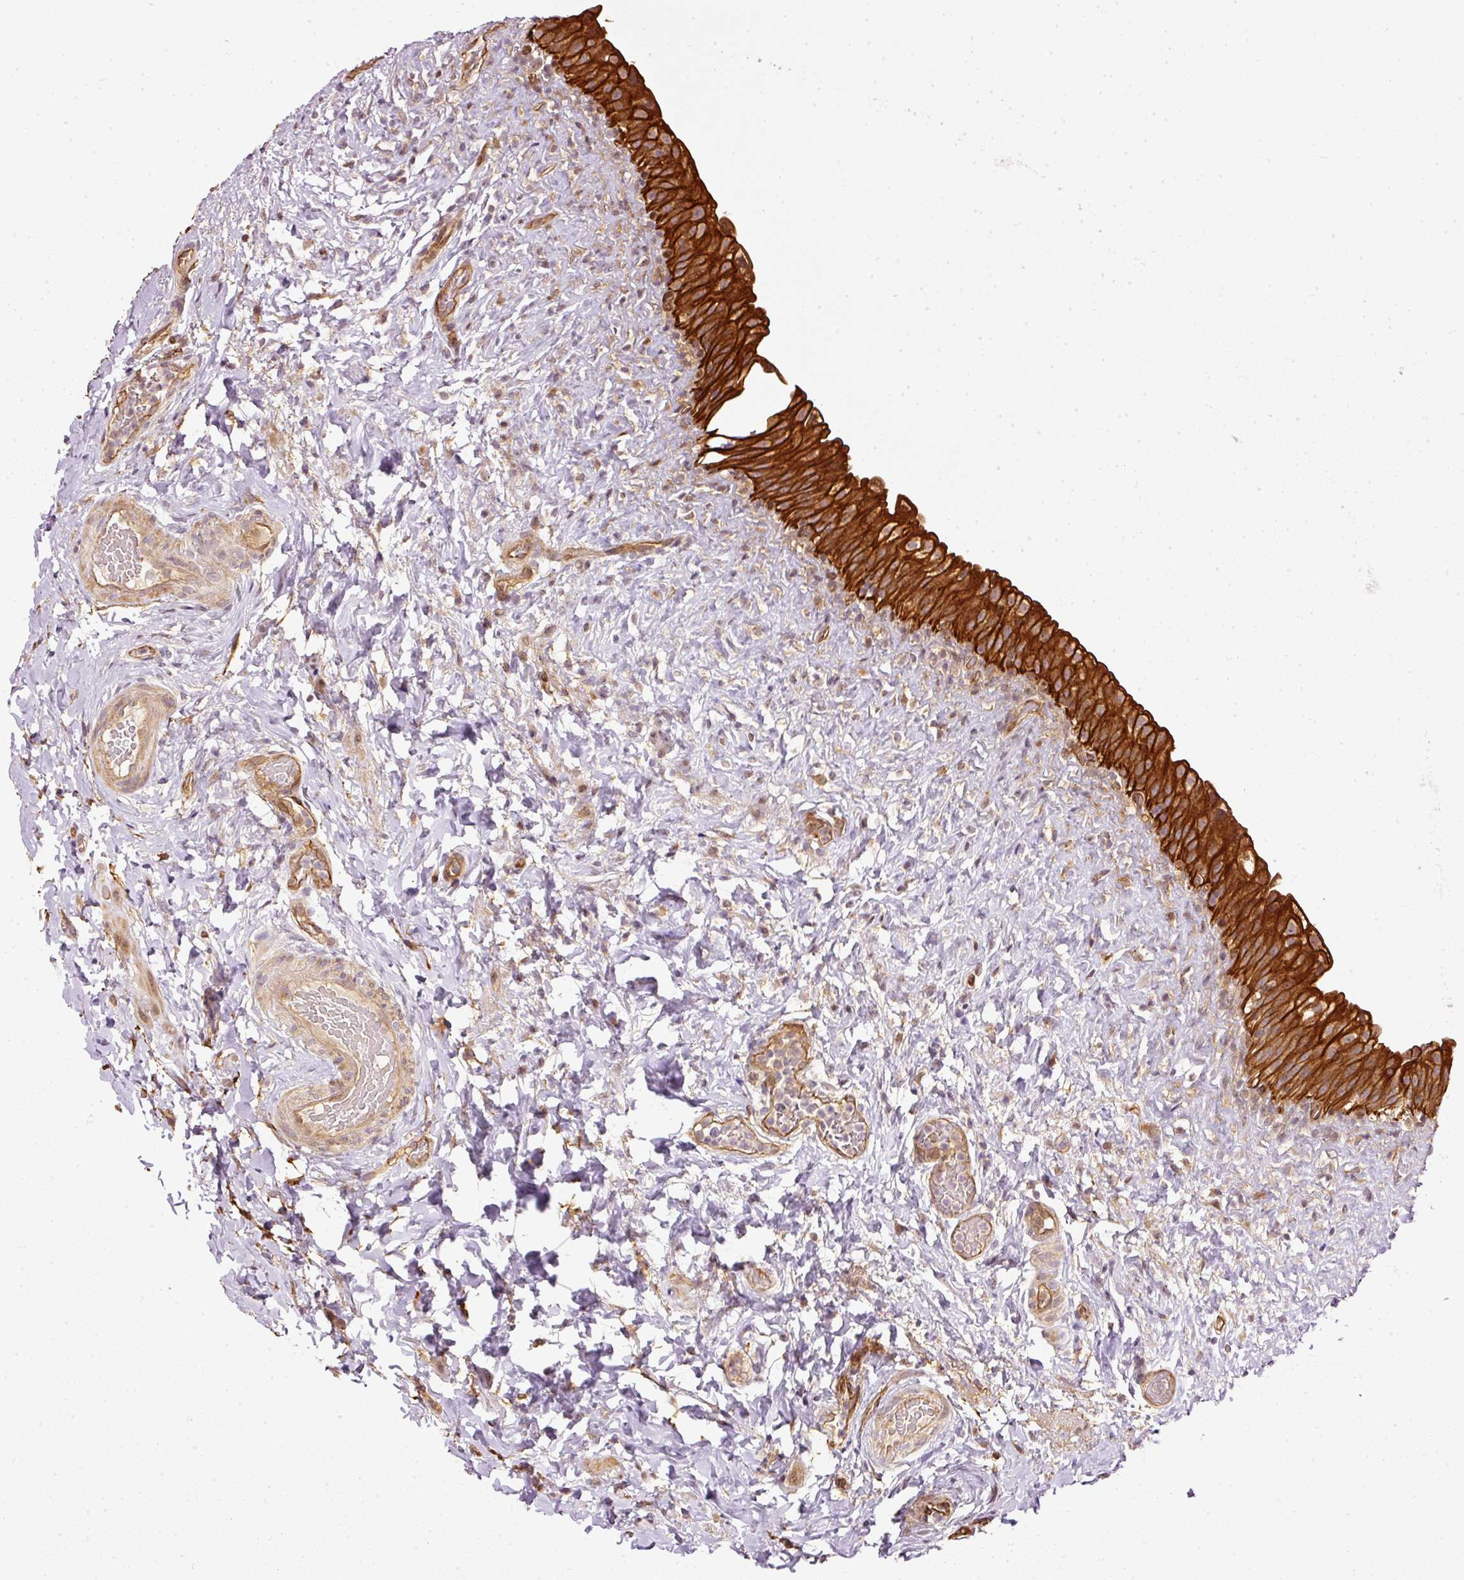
{"staining": {"intensity": "strong", "quantity": ">75%", "location": "cytoplasmic/membranous"}, "tissue": "urinary bladder", "cell_type": "Urothelial cells", "image_type": "normal", "snomed": [{"axis": "morphology", "description": "Normal tissue, NOS"}, {"axis": "topography", "description": "Urinary bladder"}], "caption": "Strong cytoplasmic/membranous expression is identified in approximately >75% of urothelial cells in unremarkable urinary bladder.", "gene": "MIF4GD", "patient": {"sex": "female", "age": 27}}